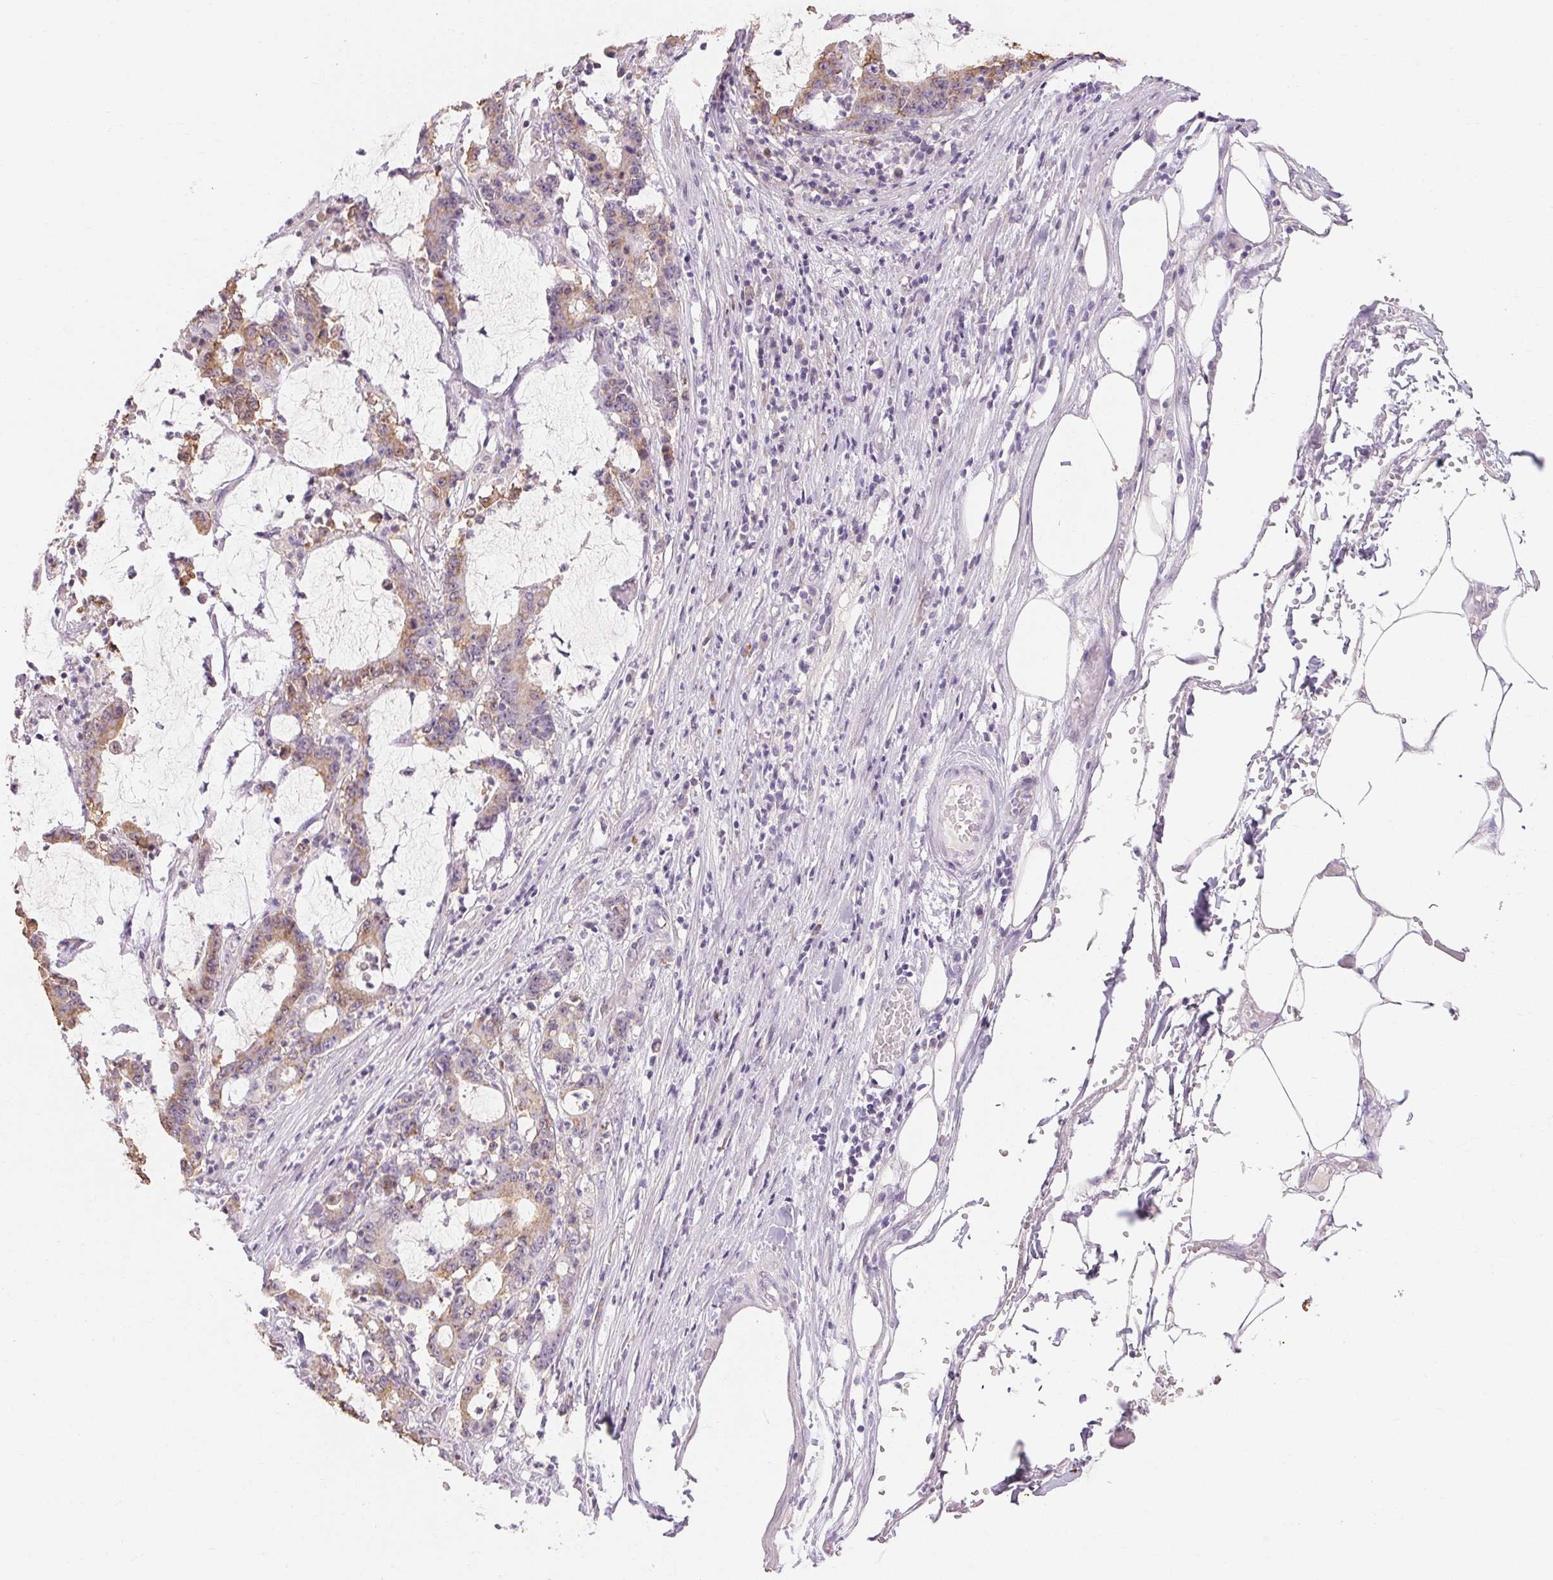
{"staining": {"intensity": "moderate", "quantity": "25%-75%", "location": "cytoplasmic/membranous"}, "tissue": "stomach cancer", "cell_type": "Tumor cells", "image_type": "cancer", "snomed": [{"axis": "morphology", "description": "Adenocarcinoma, NOS"}, {"axis": "topography", "description": "Stomach, upper"}], "caption": "Moderate cytoplasmic/membranous protein expression is present in about 25%-75% of tumor cells in stomach cancer (adenocarcinoma).", "gene": "MAP7D2", "patient": {"sex": "male", "age": 68}}